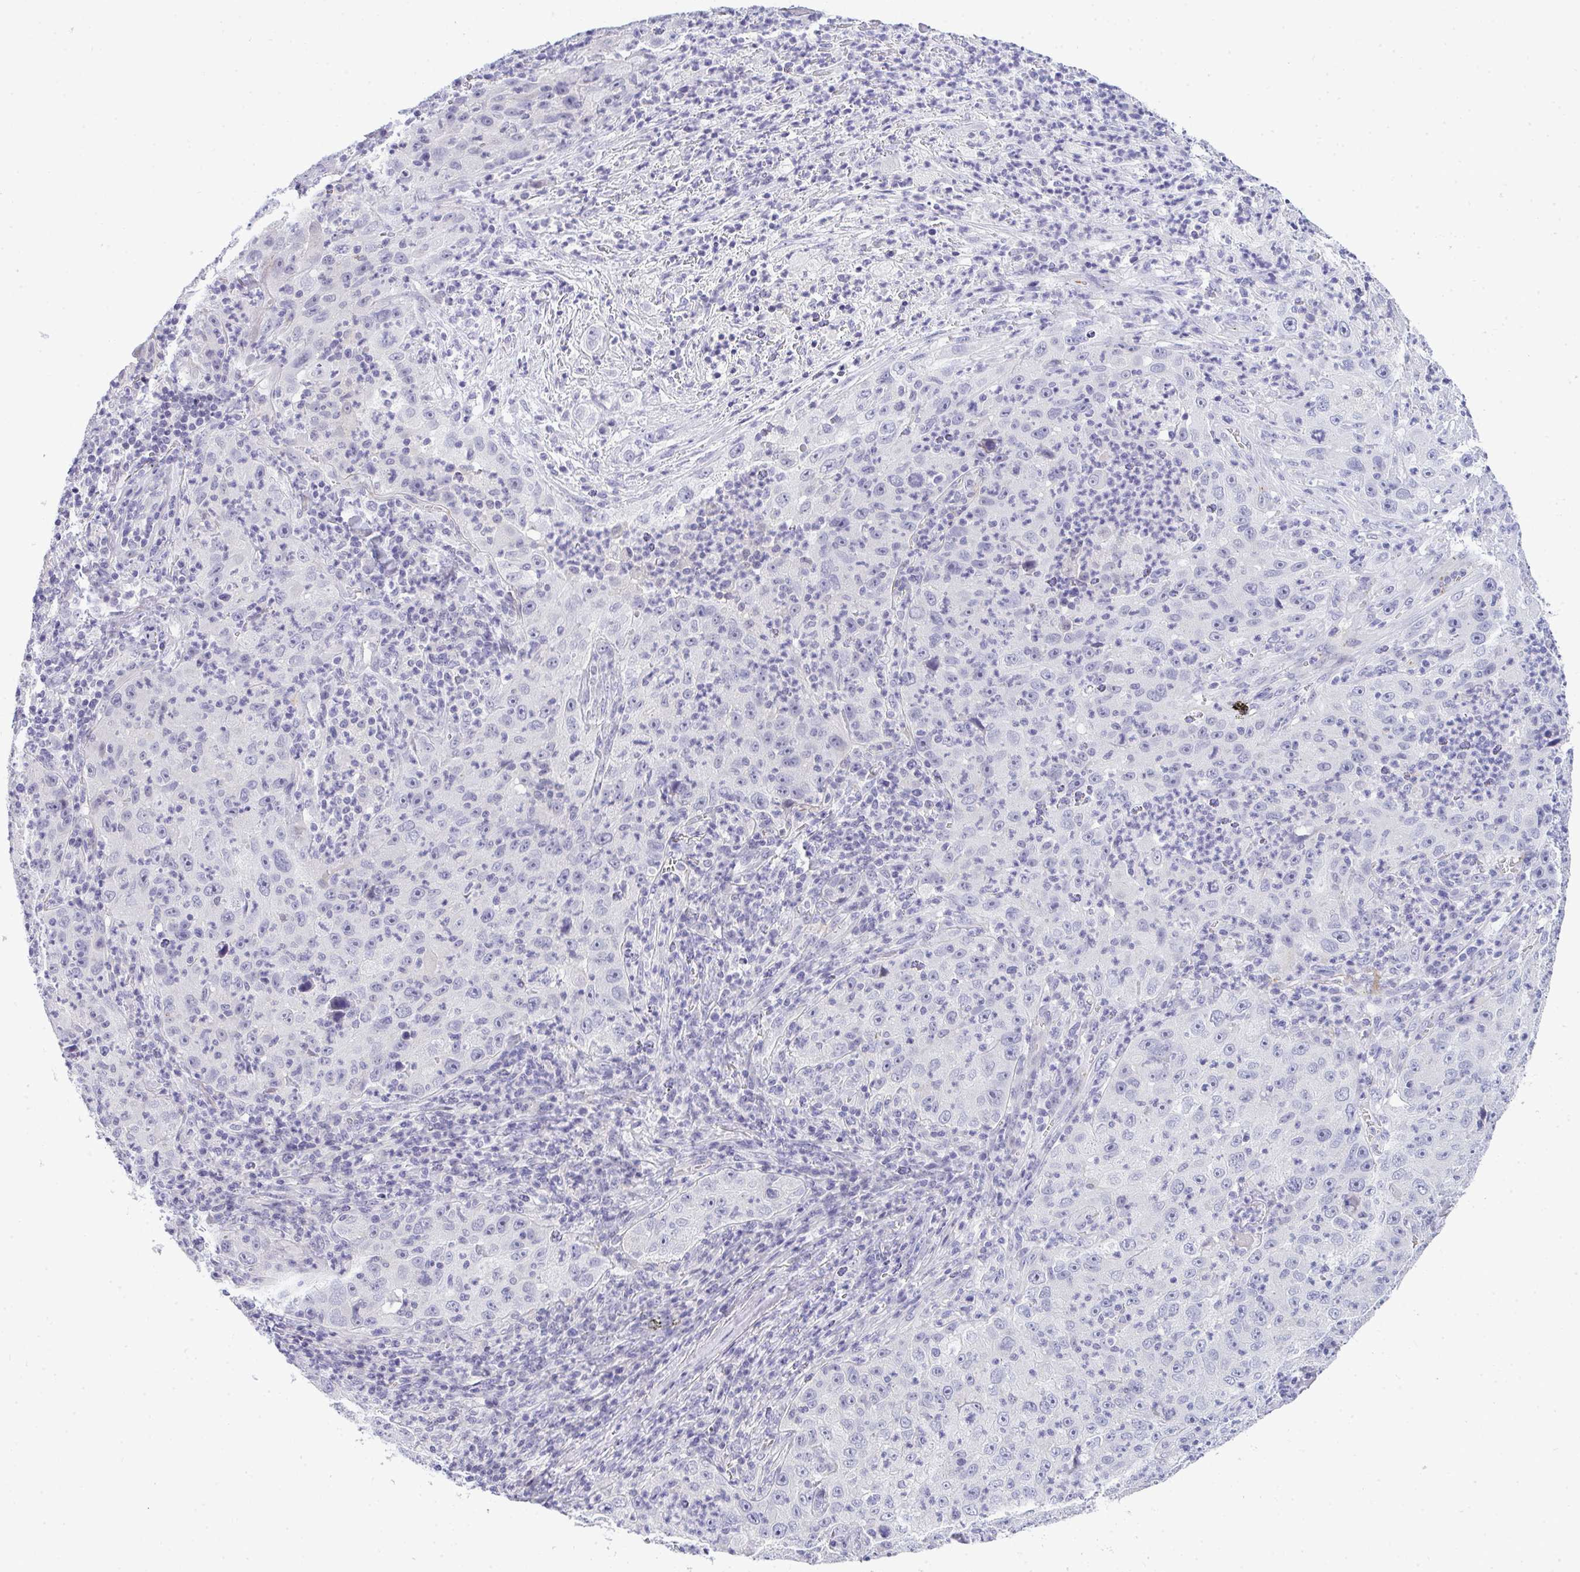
{"staining": {"intensity": "negative", "quantity": "none", "location": "none"}, "tissue": "lung cancer", "cell_type": "Tumor cells", "image_type": "cancer", "snomed": [{"axis": "morphology", "description": "Squamous cell carcinoma, NOS"}, {"axis": "topography", "description": "Lung"}], "caption": "Lung squamous cell carcinoma was stained to show a protein in brown. There is no significant staining in tumor cells.", "gene": "TMEM82", "patient": {"sex": "male", "age": 71}}